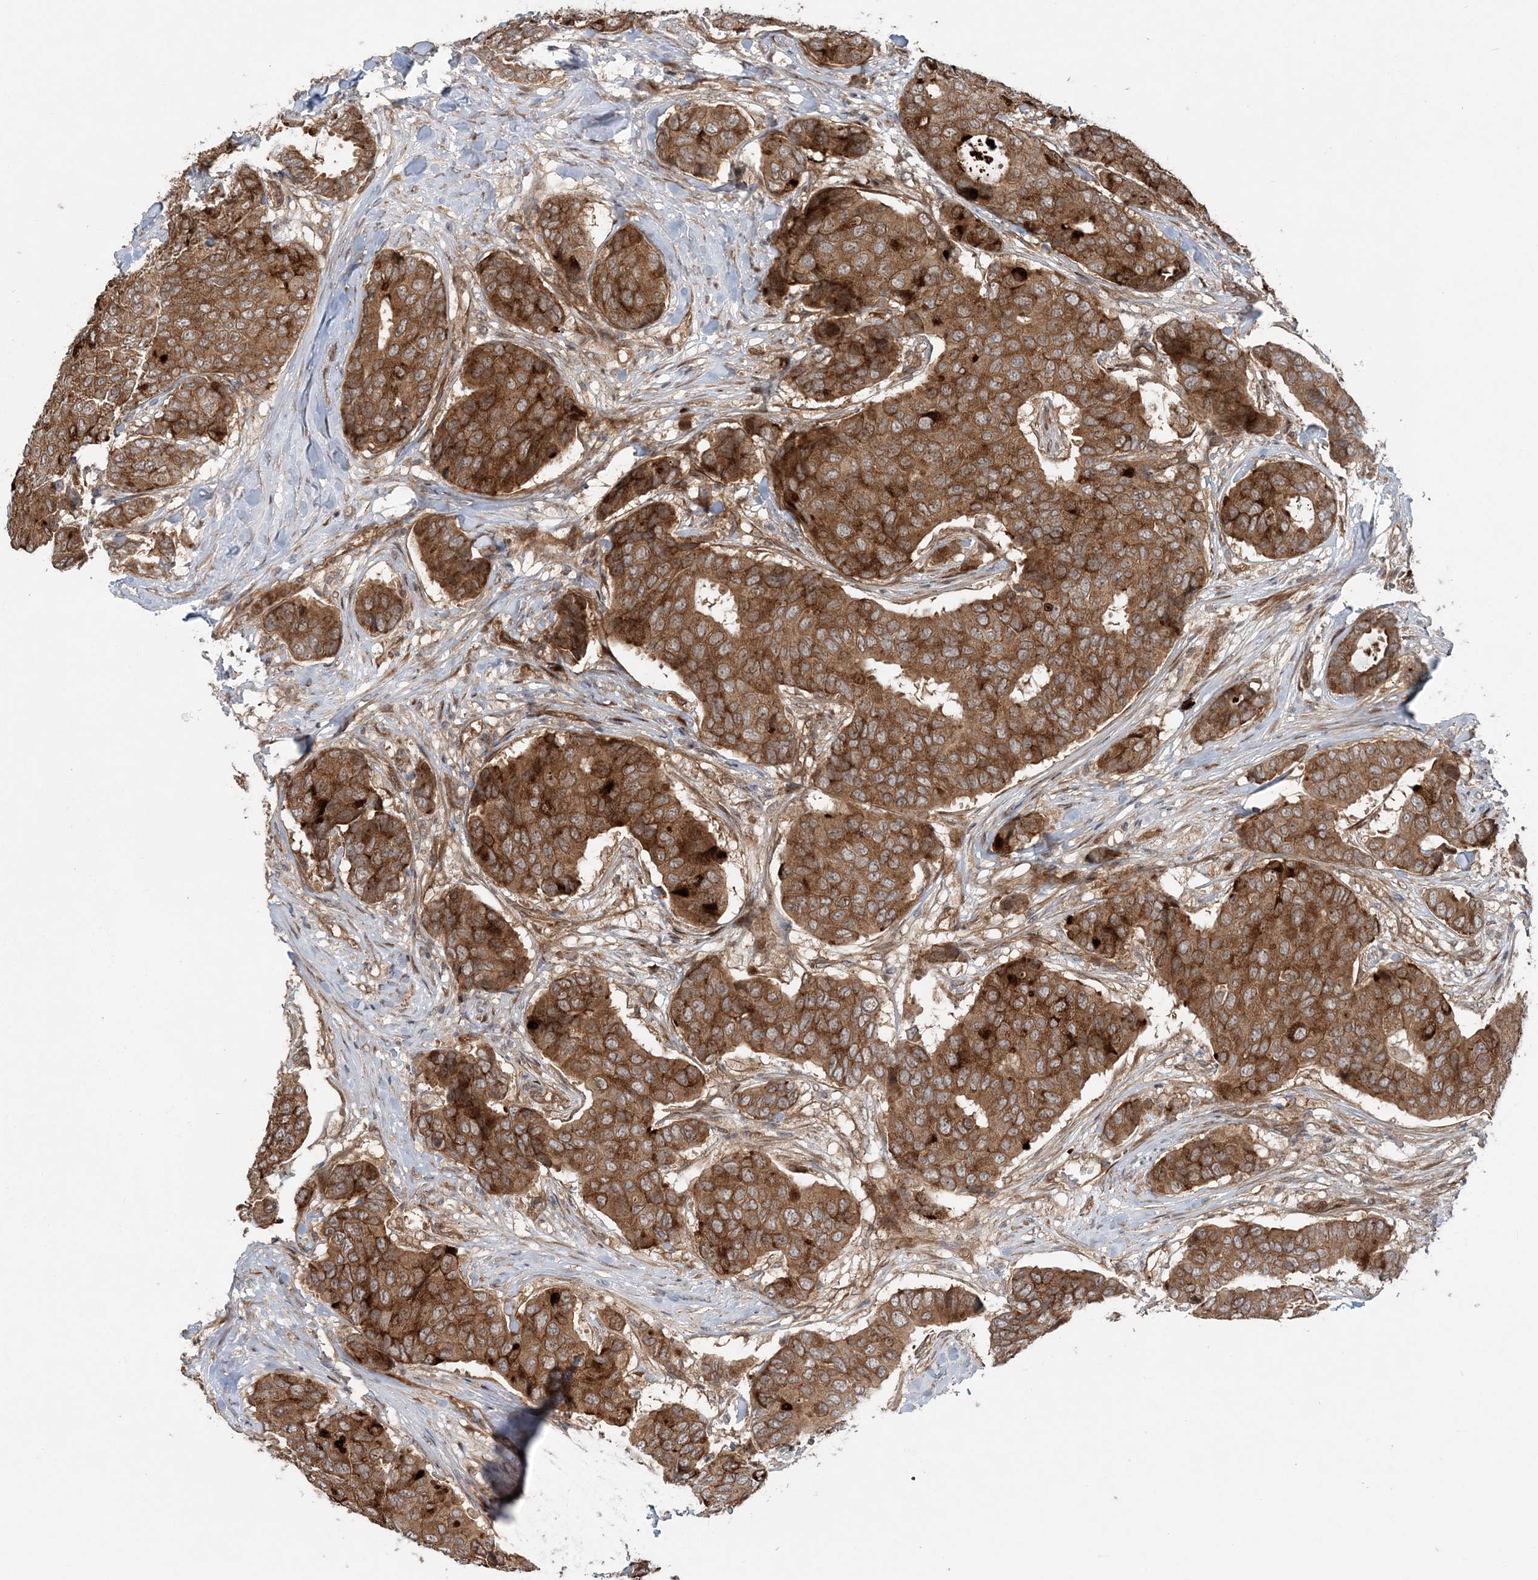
{"staining": {"intensity": "strong", "quantity": ">75%", "location": "cytoplasmic/membranous"}, "tissue": "breast cancer", "cell_type": "Tumor cells", "image_type": "cancer", "snomed": [{"axis": "morphology", "description": "Duct carcinoma"}, {"axis": "topography", "description": "Breast"}], "caption": "Strong cytoplasmic/membranous expression for a protein is seen in about >75% of tumor cells of breast cancer using IHC.", "gene": "GEMIN5", "patient": {"sex": "female", "age": 75}}